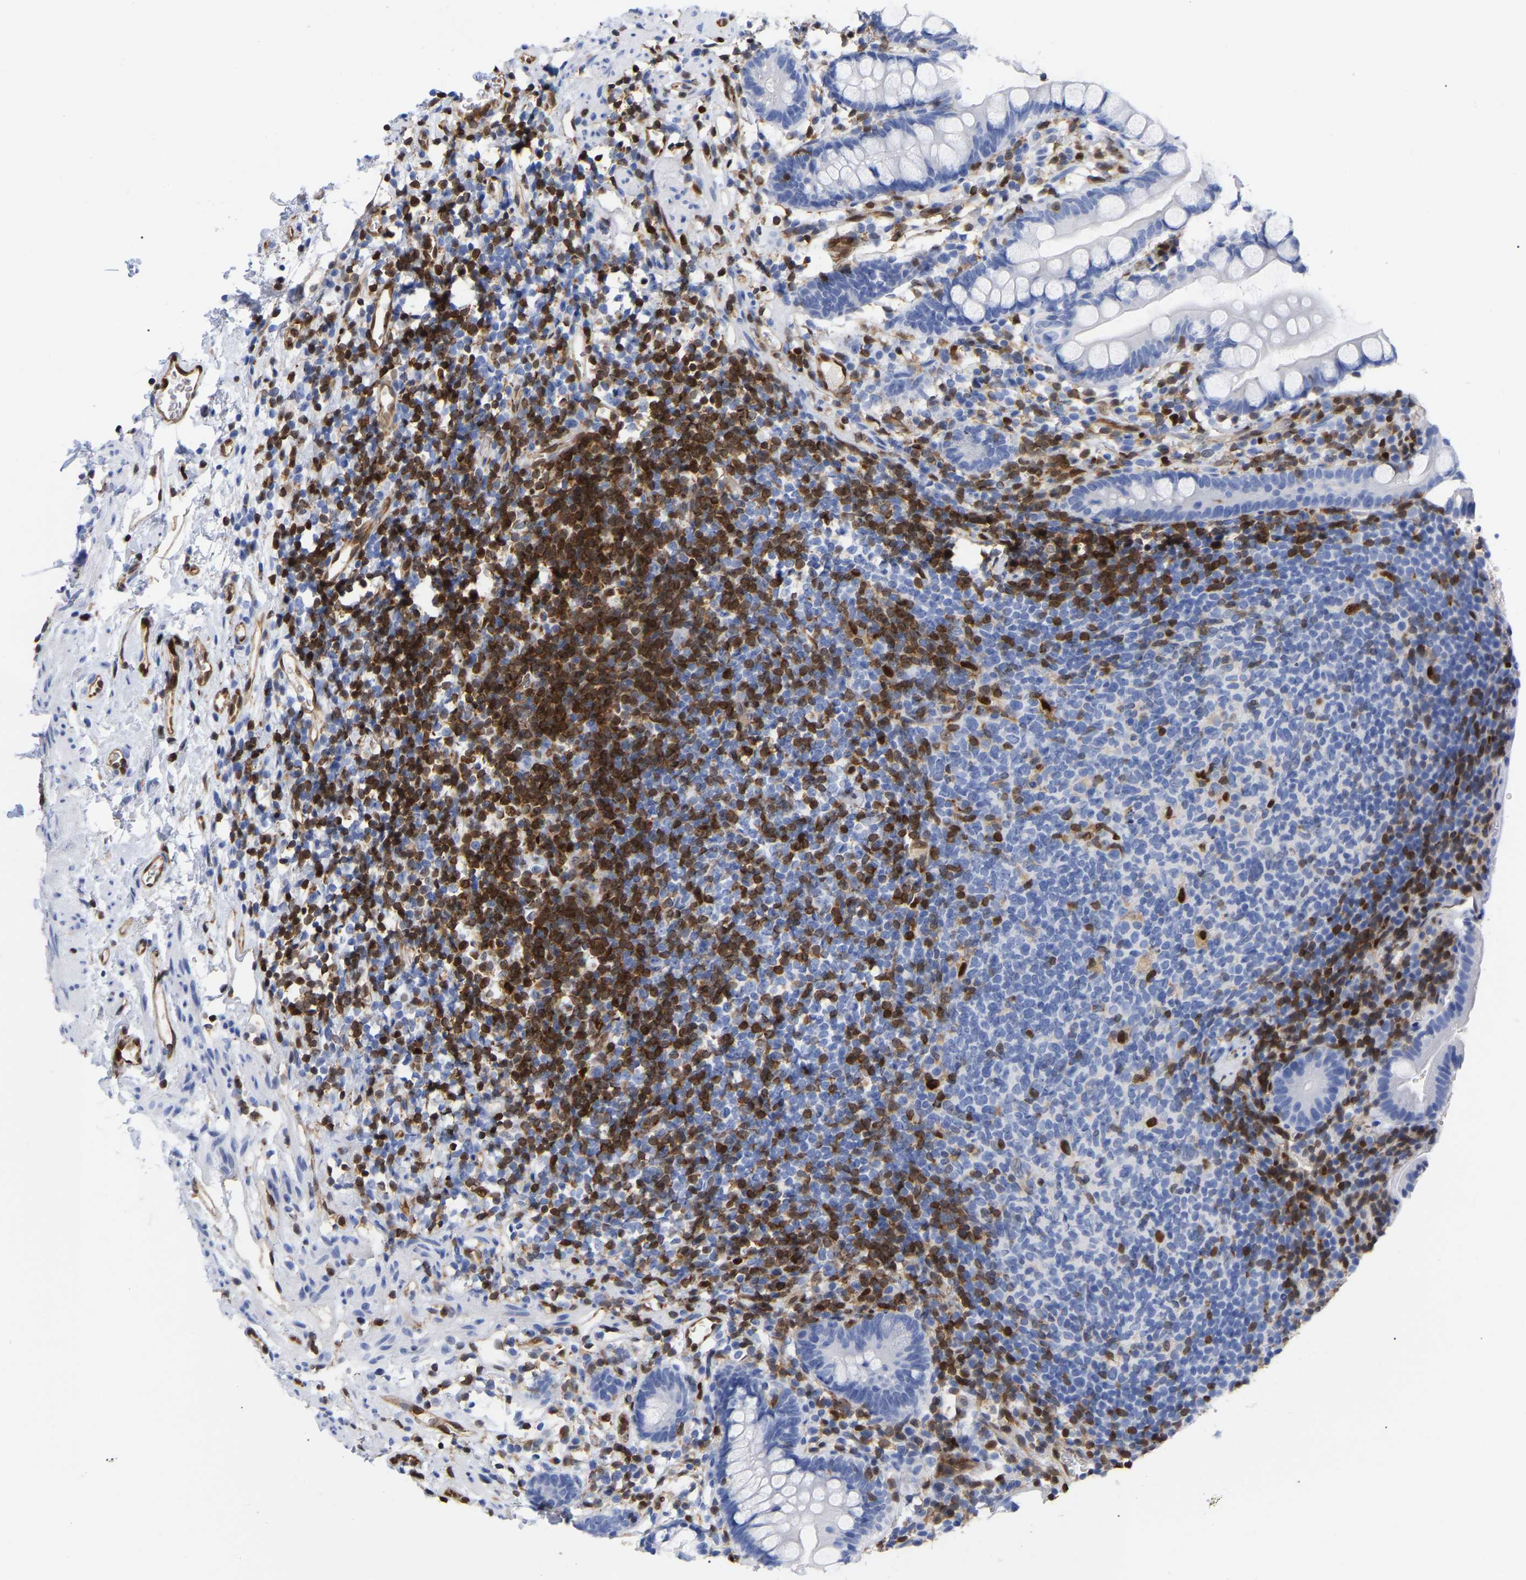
{"staining": {"intensity": "negative", "quantity": "none", "location": "none"}, "tissue": "small intestine", "cell_type": "Glandular cells", "image_type": "normal", "snomed": [{"axis": "morphology", "description": "Normal tissue, NOS"}, {"axis": "topography", "description": "Small intestine"}], "caption": "Micrograph shows no protein staining in glandular cells of normal small intestine.", "gene": "GIMAP4", "patient": {"sex": "female", "age": 84}}